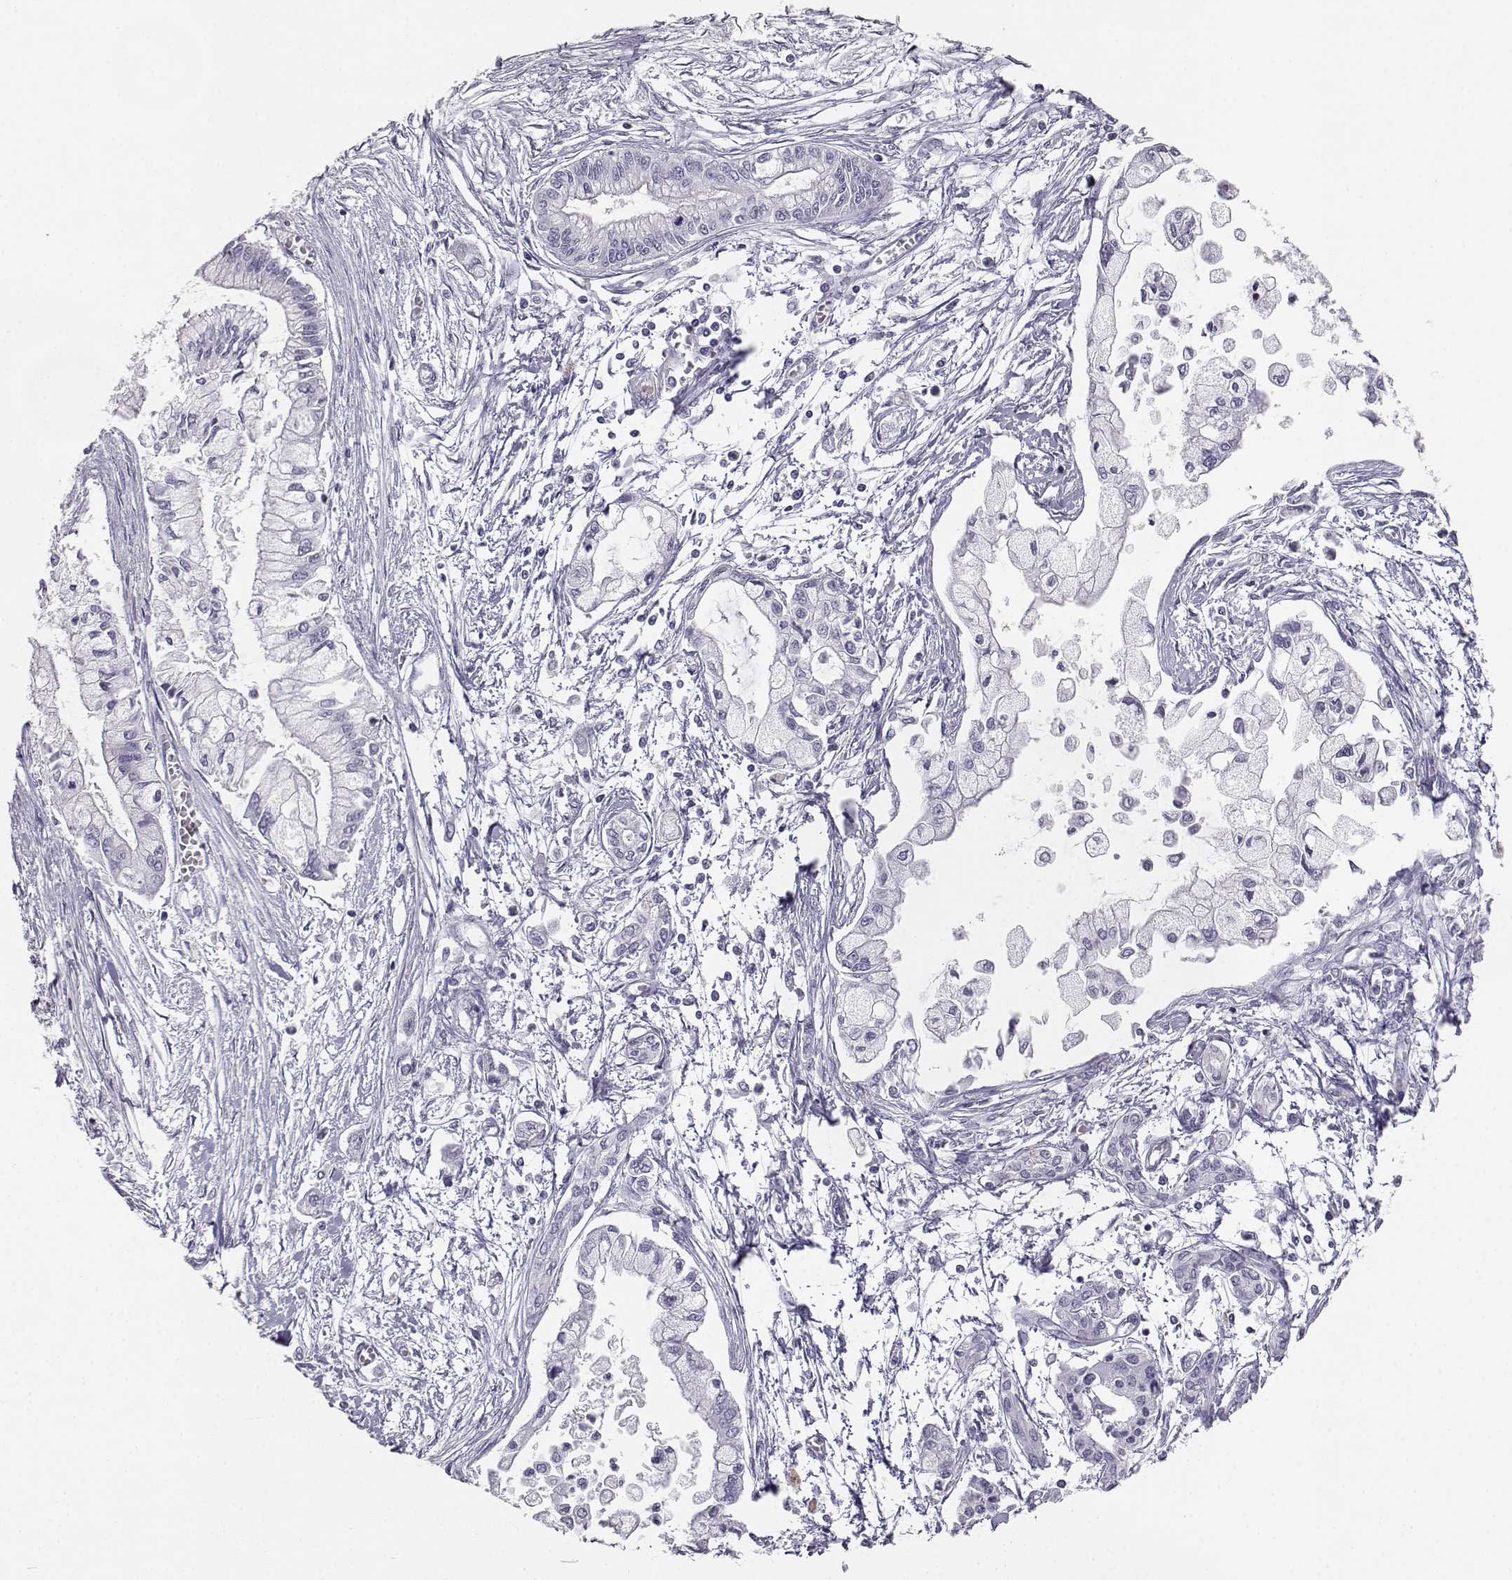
{"staining": {"intensity": "negative", "quantity": "none", "location": "none"}, "tissue": "pancreatic cancer", "cell_type": "Tumor cells", "image_type": "cancer", "snomed": [{"axis": "morphology", "description": "Adenocarcinoma, NOS"}, {"axis": "topography", "description": "Pancreas"}], "caption": "Immunohistochemistry (IHC) photomicrograph of neoplastic tissue: pancreatic cancer stained with DAB exhibits no significant protein staining in tumor cells. (DAB (3,3'-diaminobenzidine) immunohistochemistry with hematoxylin counter stain).", "gene": "MYCBPAP", "patient": {"sex": "male", "age": 54}}